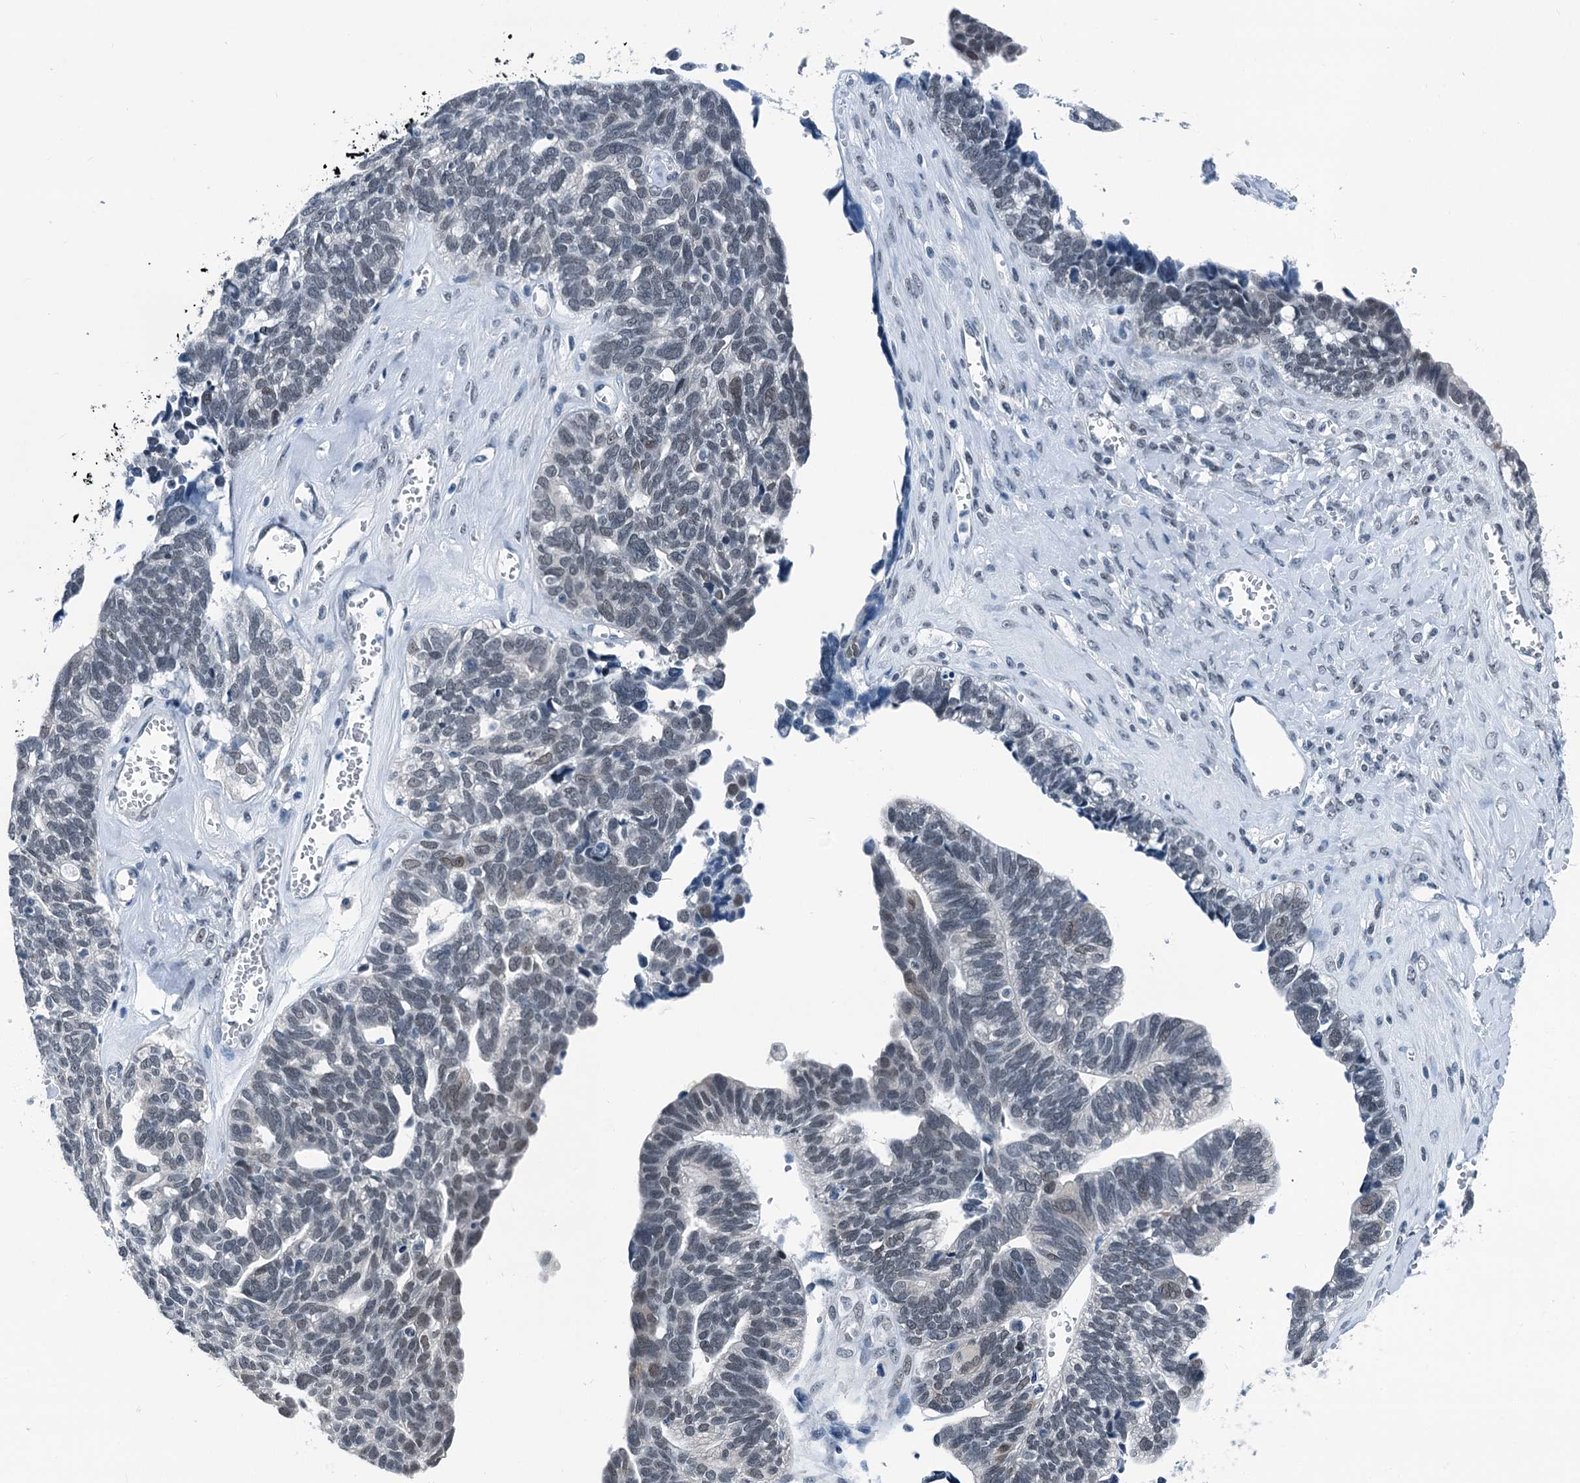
{"staining": {"intensity": "weak", "quantity": "<25%", "location": "nuclear"}, "tissue": "ovarian cancer", "cell_type": "Tumor cells", "image_type": "cancer", "snomed": [{"axis": "morphology", "description": "Cystadenocarcinoma, serous, NOS"}, {"axis": "topography", "description": "Ovary"}], "caption": "Human ovarian serous cystadenocarcinoma stained for a protein using immunohistochemistry (IHC) reveals no positivity in tumor cells.", "gene": "TRPT1", "patient": {"sex": "female", "age": 79}}